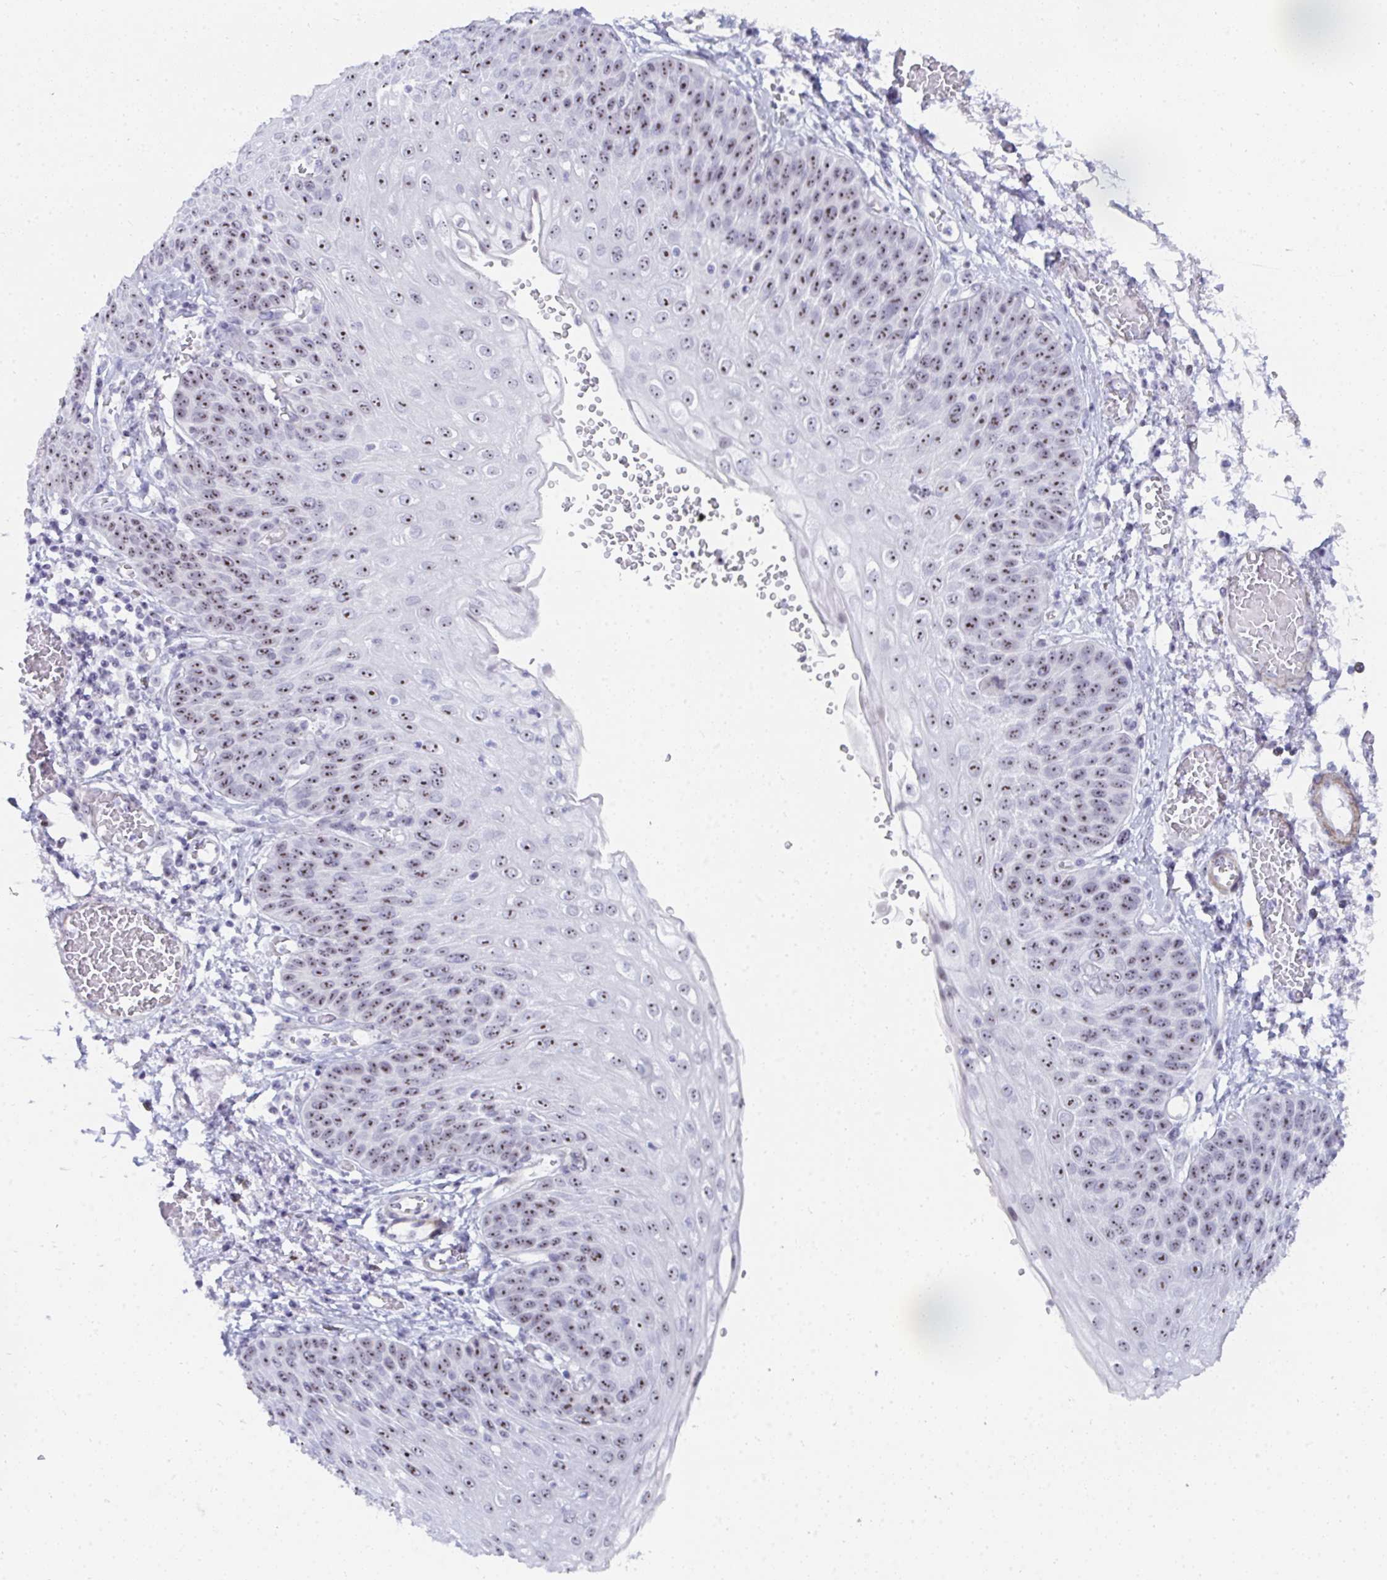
{"staining": {"intensity": "moderate", "quantity": ">75%", "location": "nuclear"}, "tissue": "esophagus", "cell_type": "Squamous epithelial cells", "image_type": "normal", "snomed": [{"axis": "morphology", "description": "Normal tissue, NOS"}, {"axis": "morphology", "description": "Adenocarcinoma, NOS"}, {"axis": "topography", "description": "Esophagus"}], "caption": "This micrograph shows immunohistochemistry (IHC) staining of normal human esophagus, with medium moderate nuclear expression in approximately >75% of squamous epithelial cells.", "gene": "NOP10", "patient": {"sex": "male", "age": 81}}